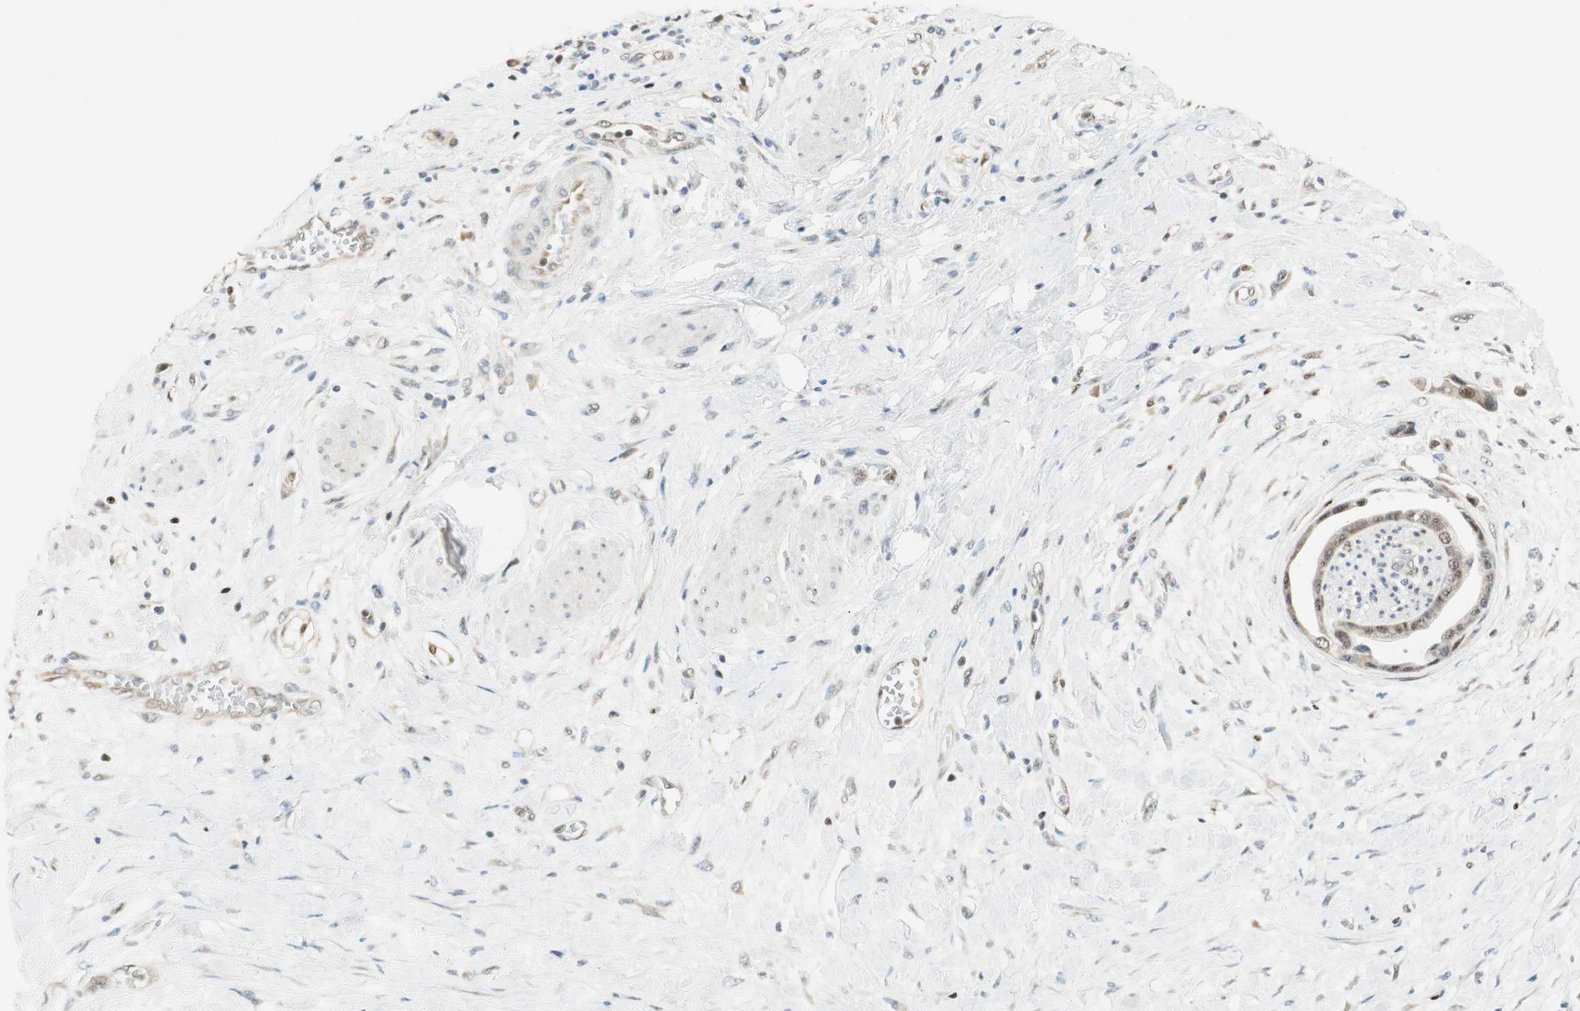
{"staining": {"intensity": "weak", "quantity": "25%-75%", "location": "cytoplasmic/membranous,nuclear"}, "tissue": "pancreatic cancer", "cell_type": "Tumor cells", "image_type": "cancer", "snomed": [{"axis": "morphology", "description": "Adenocarcinoma, NOS"}, {"axis": "morphology", "description": "Adenocarcinoma, metastatic, NOS"}, {"axis": "topography", "description": "Lymph node"}, {"axis": "topography", "description": "Pancreas"}, {"axis": "topography", "description": "Duodenum"}], "caption": "DAB immunohistochemical staining of human pancreatic metastatic adenocarcinoma demonstrates weak cytoplasmic/membranous and nuclear protein positivity in approximately 25%-75% of tumor cells. (DAB = brown stain, brightfield microscopy at high magnification).", "gene": "MSX2", "patient": {"sex": "female", "age": 64}}